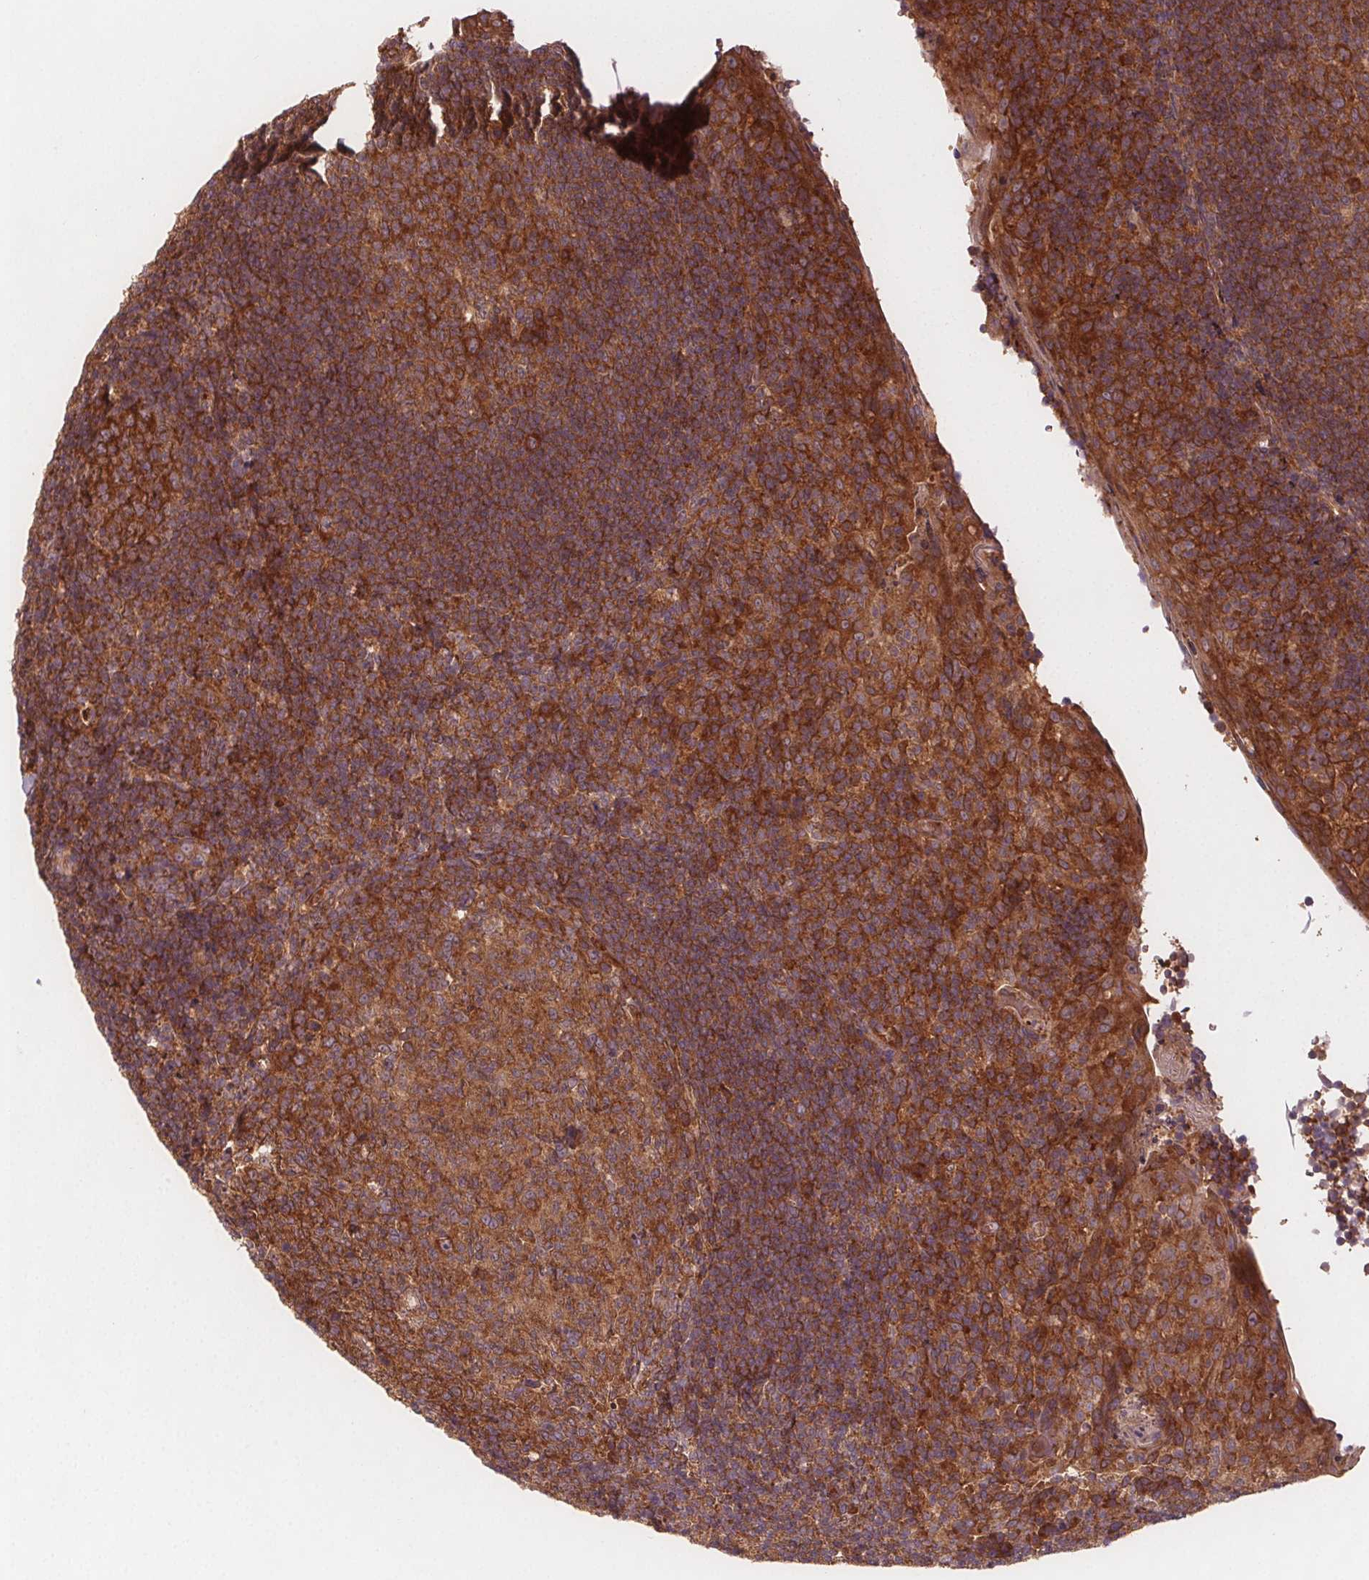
{"staining": {"intensity": "moderate", "quantity": ">75%", "location": "cytoplasmic/membranous"}, "tissue": "tonsil", "cell_type": "Germinal center cells", "image_type": "normal", "snomed": [{"axis": "morphology", "description": "Normal tissue, NOS"}, {"axis": "topography", "description": "Tonsil"}], "caption": "DAB (3,3'-diaminobenzidine) immunohistochemical staining of unremarkable tonsil demonstrates moderate cytoplasmic/membranous protein expression in about >75% of germinal center cells. (Brightfield microscopy of DAB IHC at high magnification).", "gene": "EIF3D", "patient": {"sex": "female", "age": 10}}